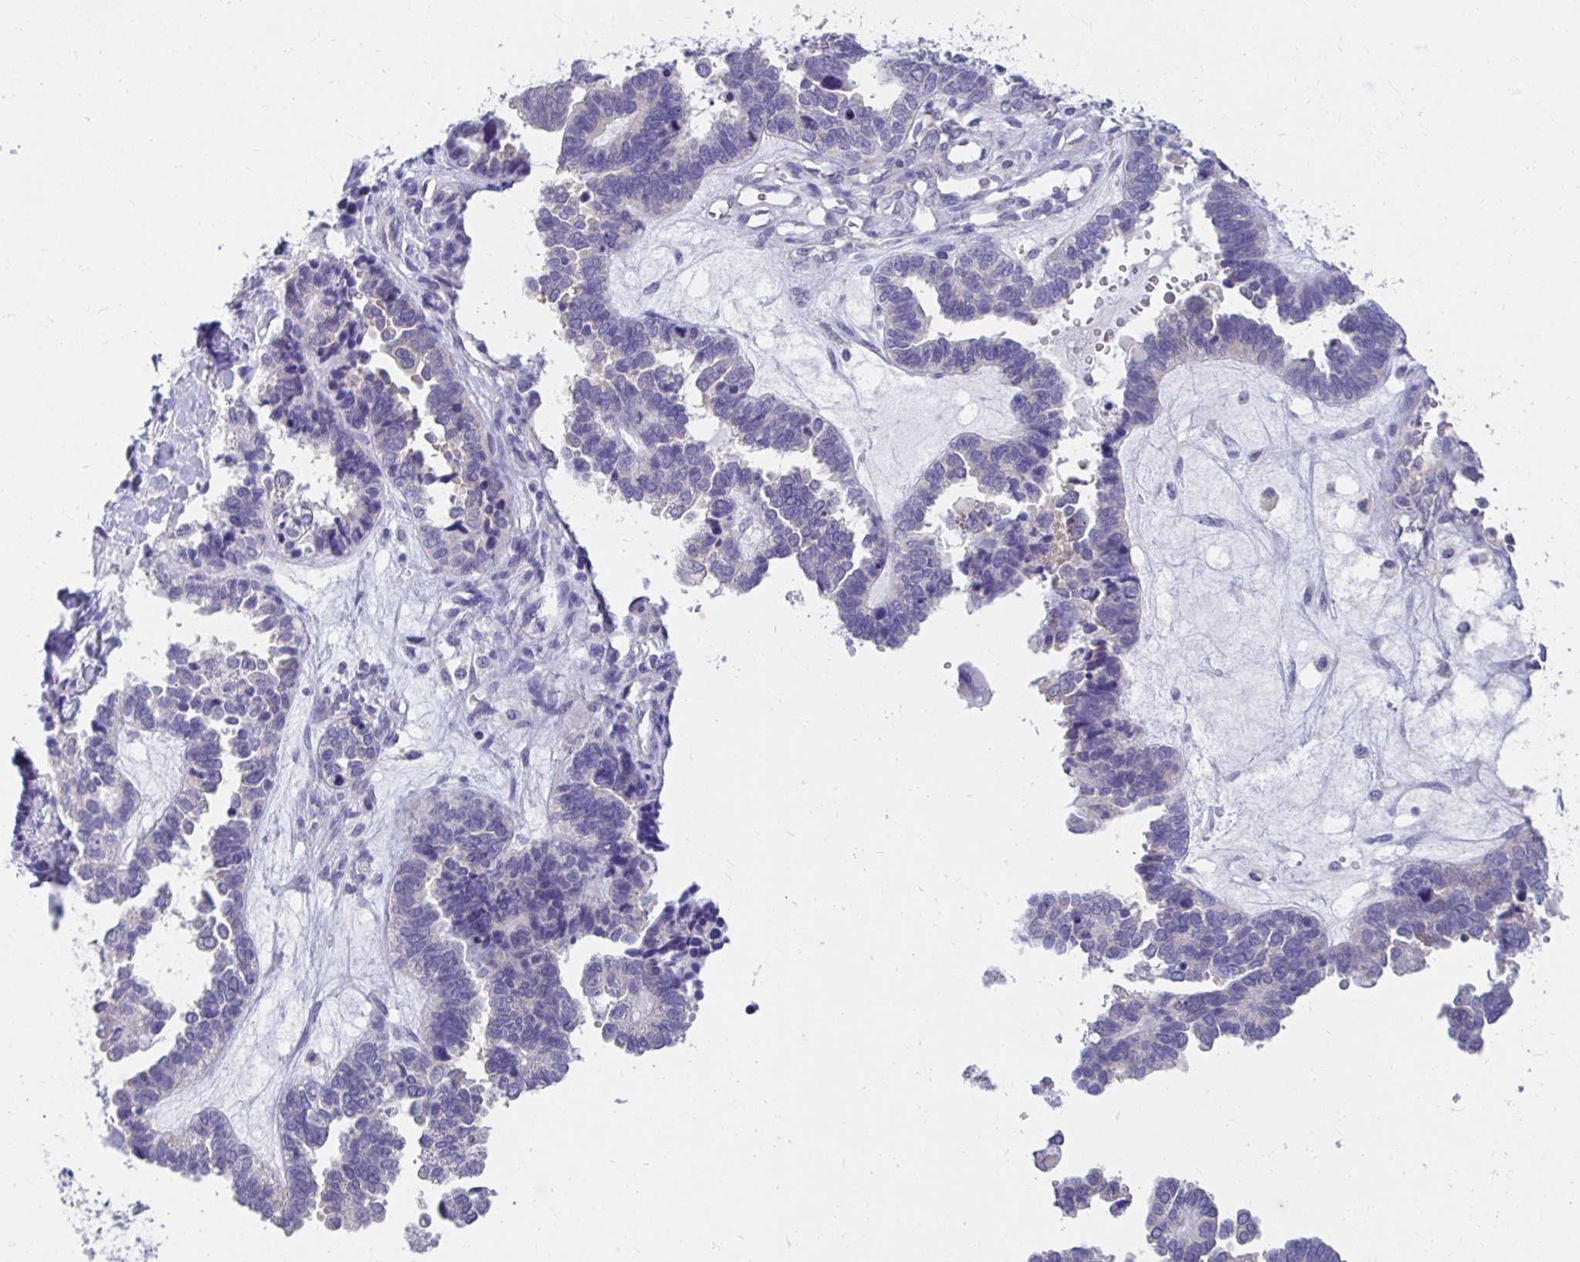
{"staining": {"intensity": "negative", "quantity": "none", "location": "none"}, "tissue": "ovarian cancer", "cell_type": "Tumor cells", "image_type": "cancer", "snomed": [{"axis": "morphology", "description": "Cystadenocarcinoma, serous, NOS"}, {"axis": "topography", "description": "Ovary"}], "caption": "There is no significant positivity in tumor cells of serous cystadenocarcinoma (ovarian).", "gene": "C19orf81", "patient": {"sex": "female", "age": 51}}